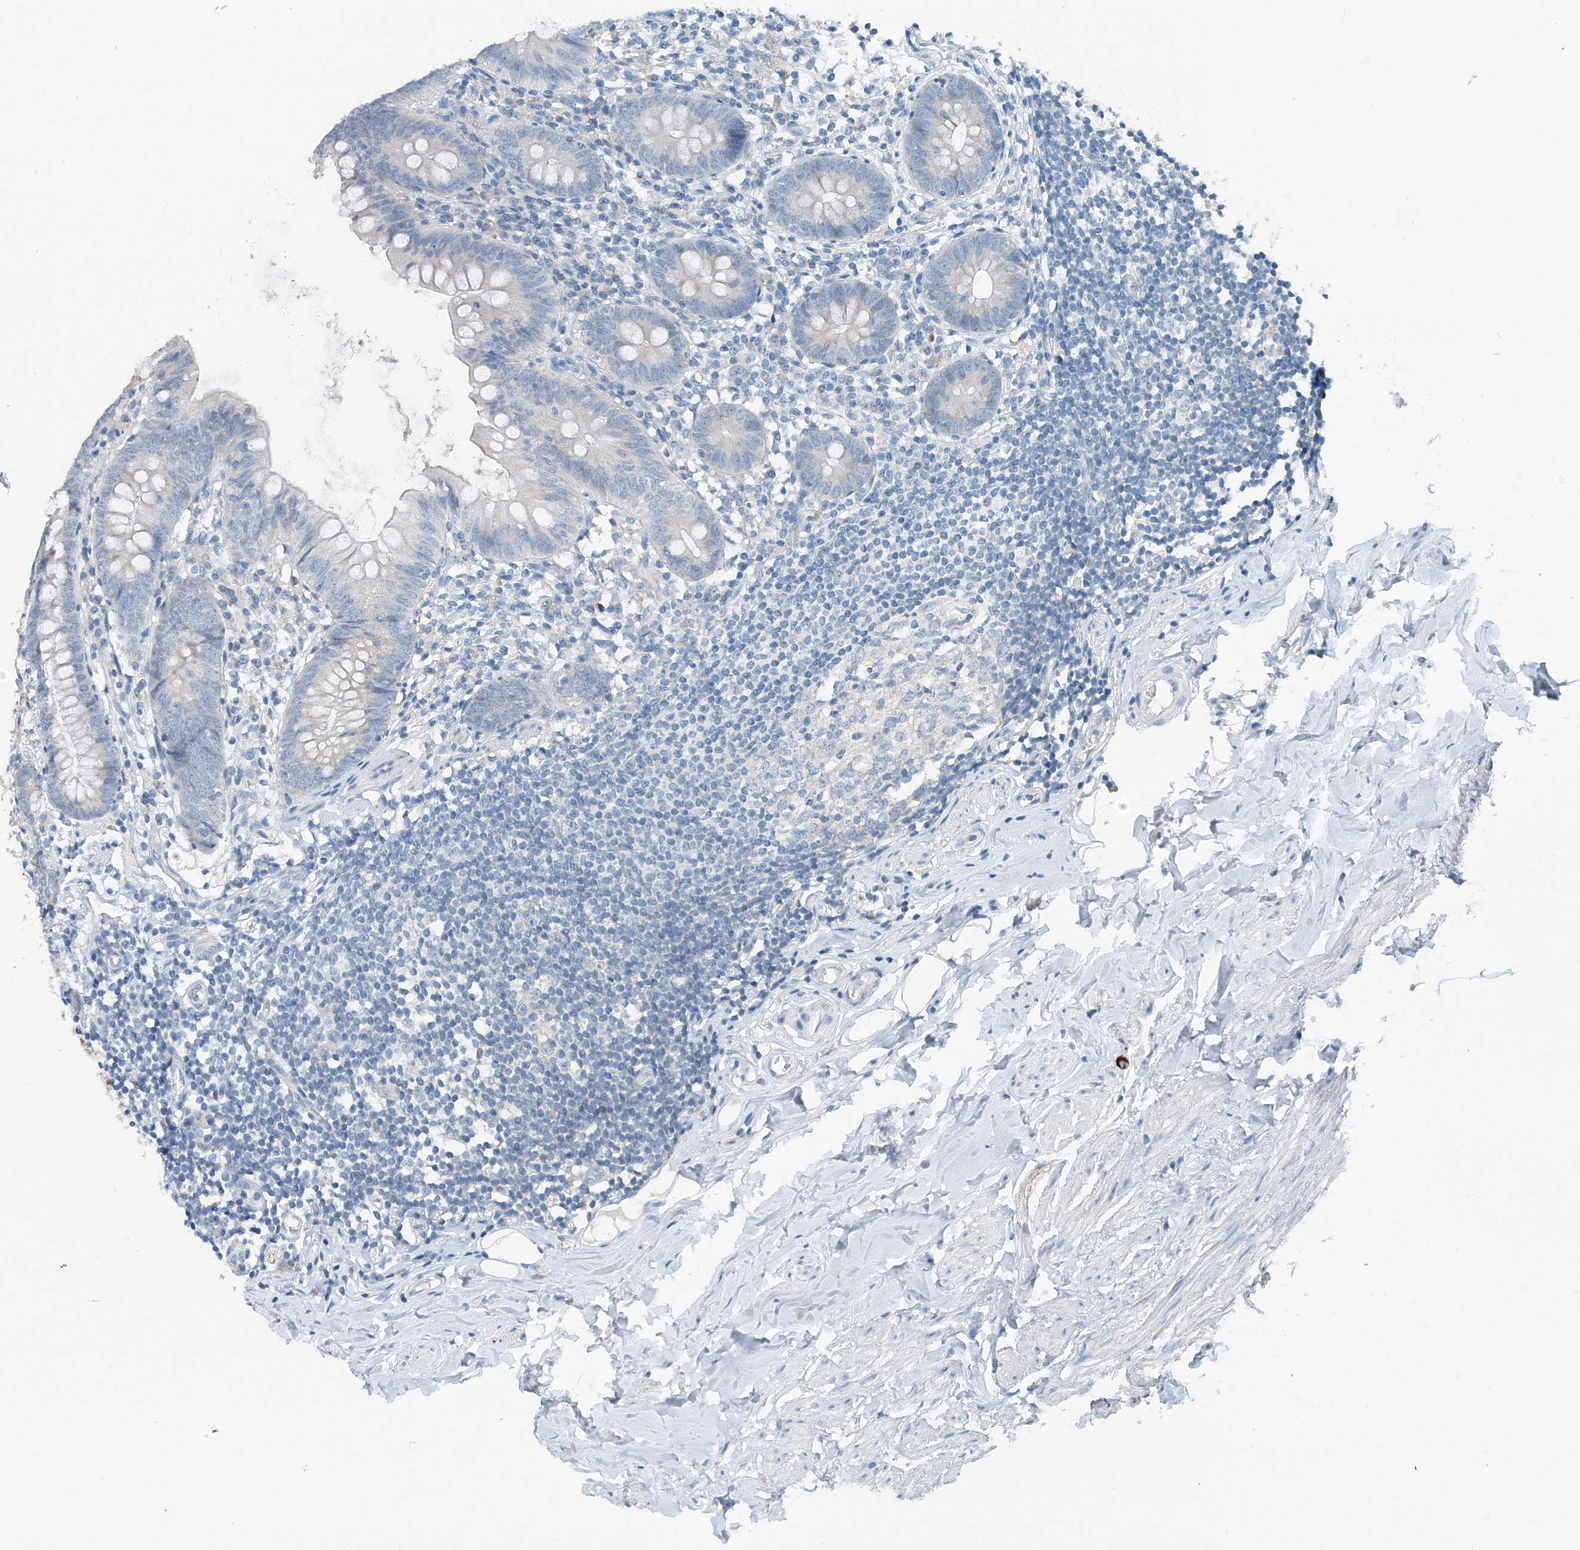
{"staining": {"intensity": "negative", "quantity": "none", "location": "none"}, "tissue": "appendix", "cell_type": "Glandular cells", "image_type": "normal", "snomed": [{"axis": "morphology", "description": "Normal tissue, NOS"}, {"axis": "topography", "description": "Appendix"}], "caption": "IHC image of unremarkable appendix: appendix stained with DAB (3,3'-diaminobenzidine) exhibits no significant protein staining in glandular cells. (Stains: DAB IHC with hematoxylin counter stain, Microscopy: brightfield microscopy at high magnification).", "gene": "EEF1A2", "patient": {"sex": "female", "age": 62}}